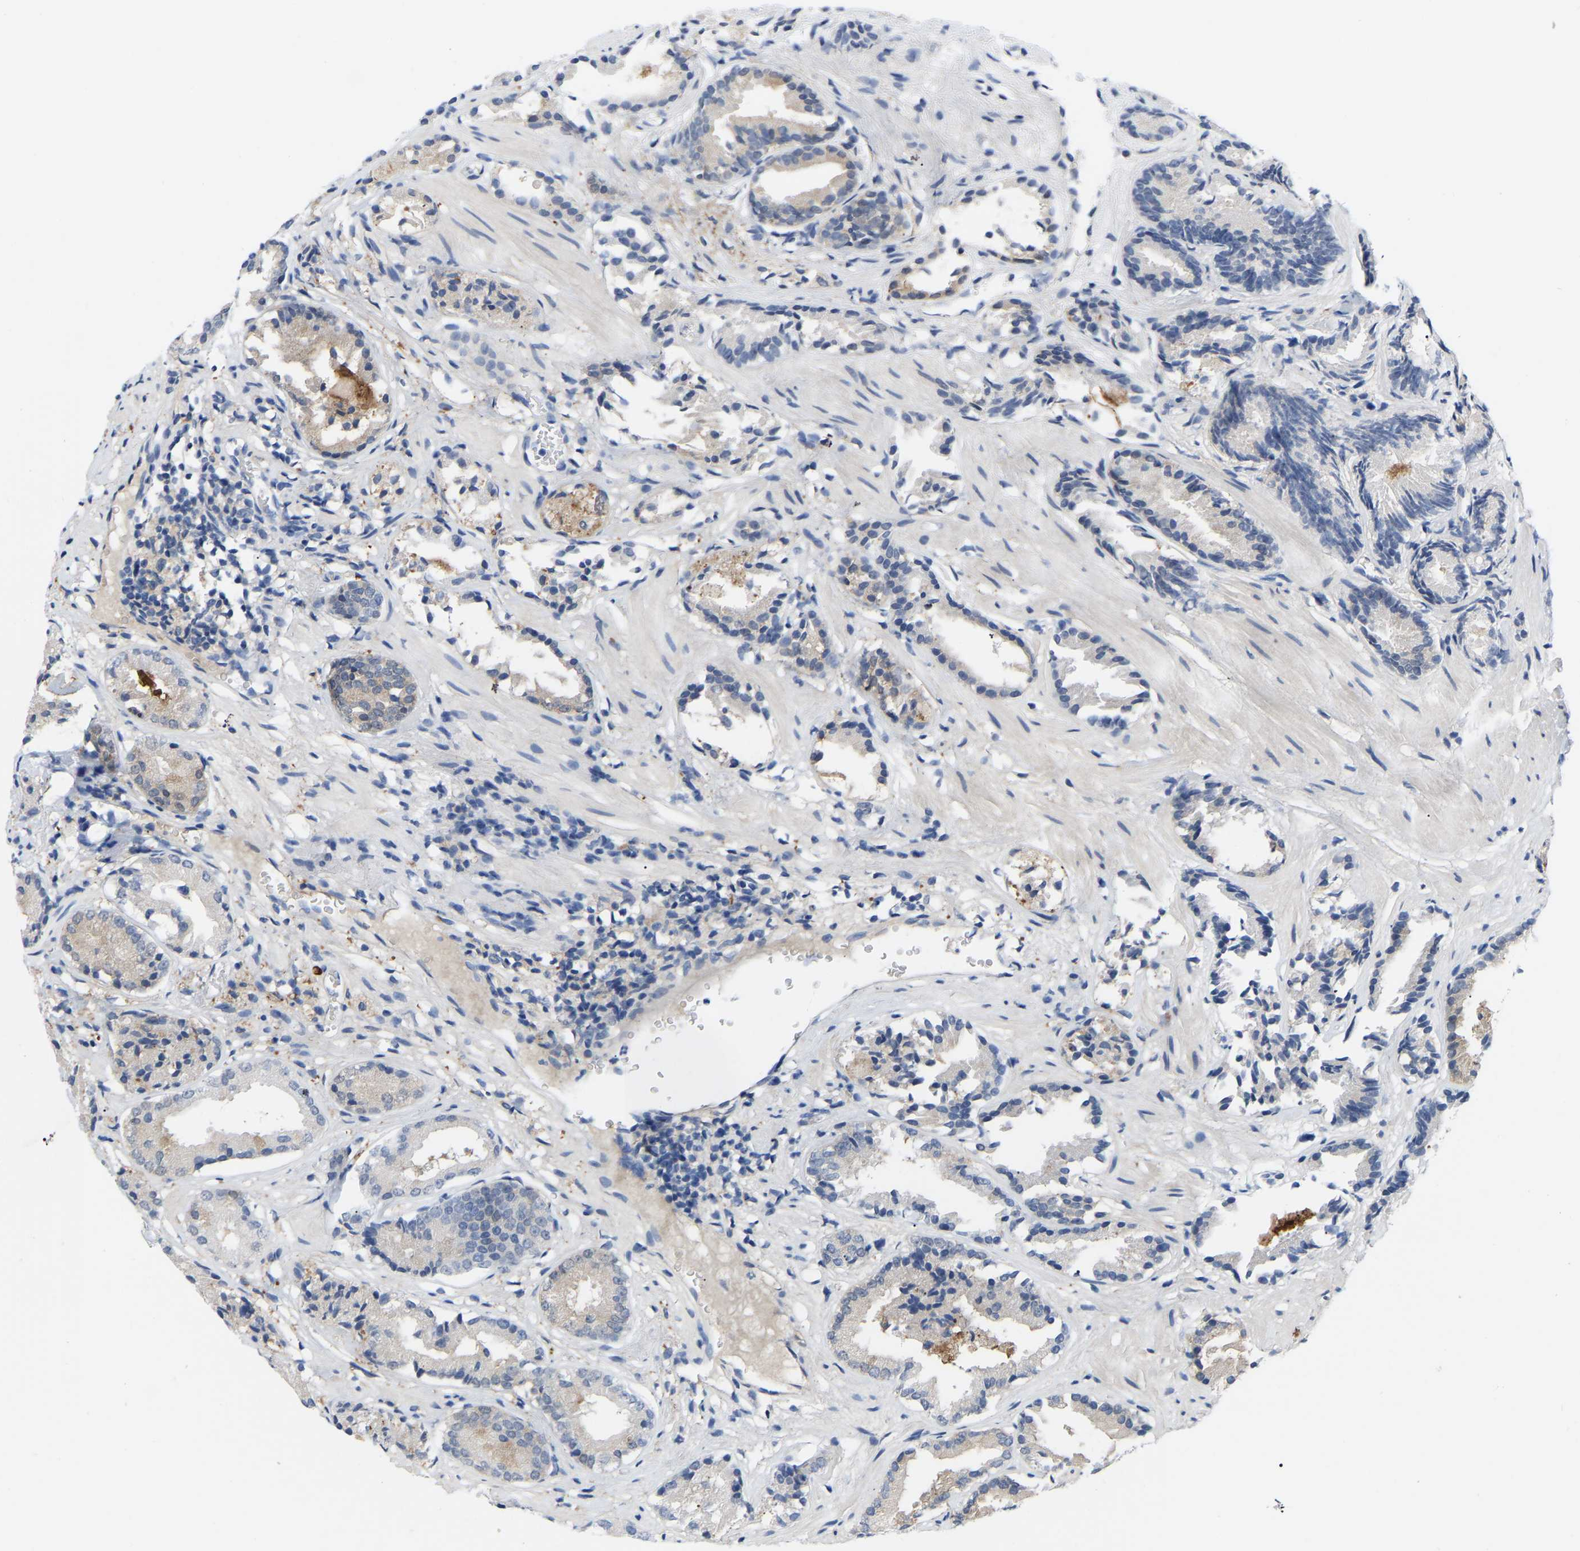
{"staining": {"intensity": "weak", "quantity": "25%-75%", "location": "cytoplasmic/membranous"}, "tissue": "prostate cancer", "cell_type": "Tumor cells", "image_type": "cancer", "snomed": [{"axis": "morphology", "description": "Adenocarcinoma, Low grade"}, {"axis": "topography", "description": "Prostate"}], "caption": "Immunohistochemistry staining of prostate cancer, which exhibits low levels of weak cytoplasmic/membranous staining in approximately 25%-75% of tumor cells indicating weak cytoplasmic/membranous protein expression. The staining was performed using DAB (3,3'-diaminobenzidine) (brown) for protein detection and nuclei were counterstained in hematoxylin (blue).", "gene": "ABTB2", "patient": {"sex": "male", "age": 51}}